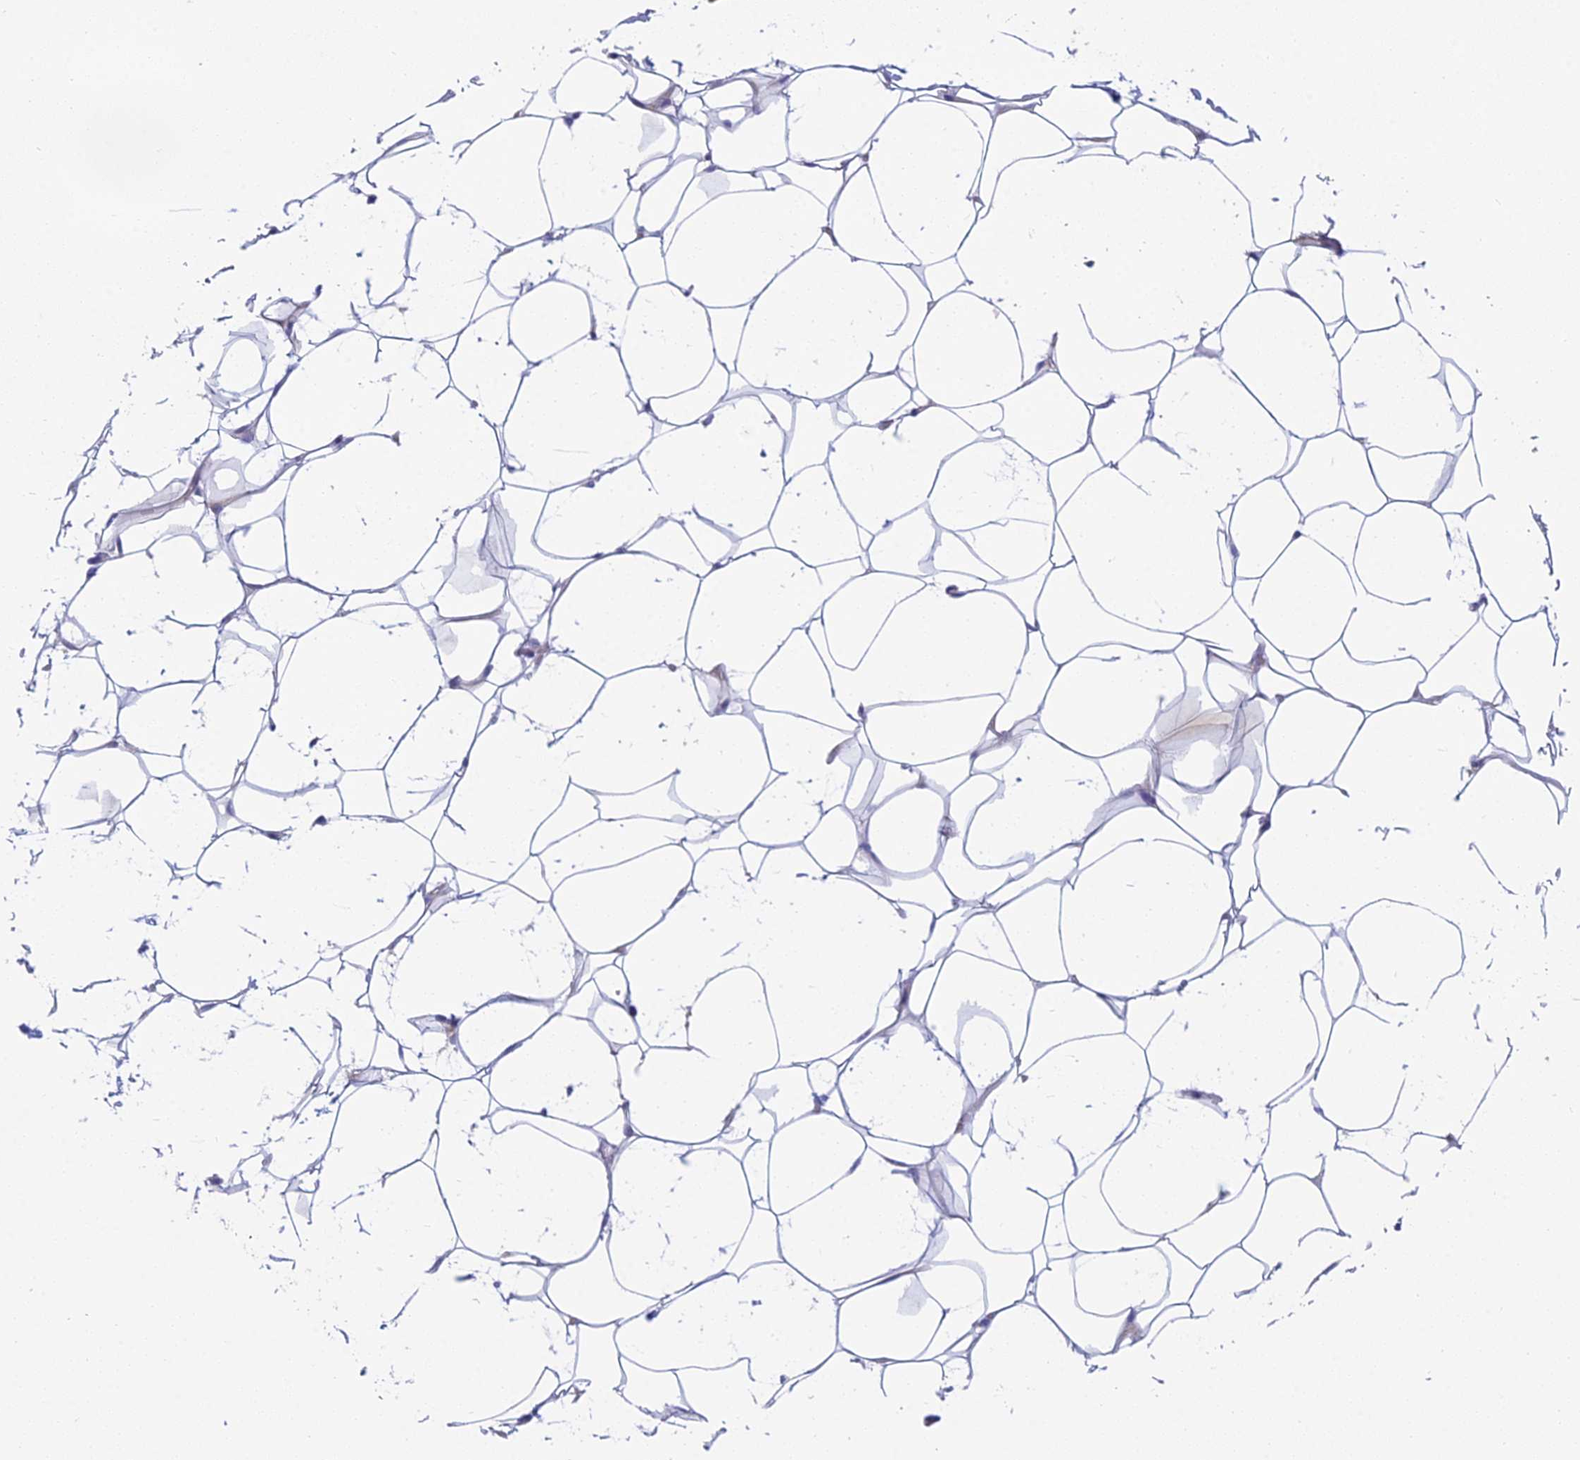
{"staining": {"intensity": "negative", "quantity": "none", "location": "none"}, "tissue": "adipose tissue", "cell_type": "Adipocytes", "image_type": "normal", "snomed": [{"axis": "morphology", "description": "Normal tissue, NOS"}, {"axis": "topography", "description": "Breast"}], "caption": "Adipocytes are negative for protein expression in normal human adipose tissue. (IHC, brightfield microscopy, high magnification).", "gene": "ZNF564", "patient": {"sex": "female", "age": 26}}